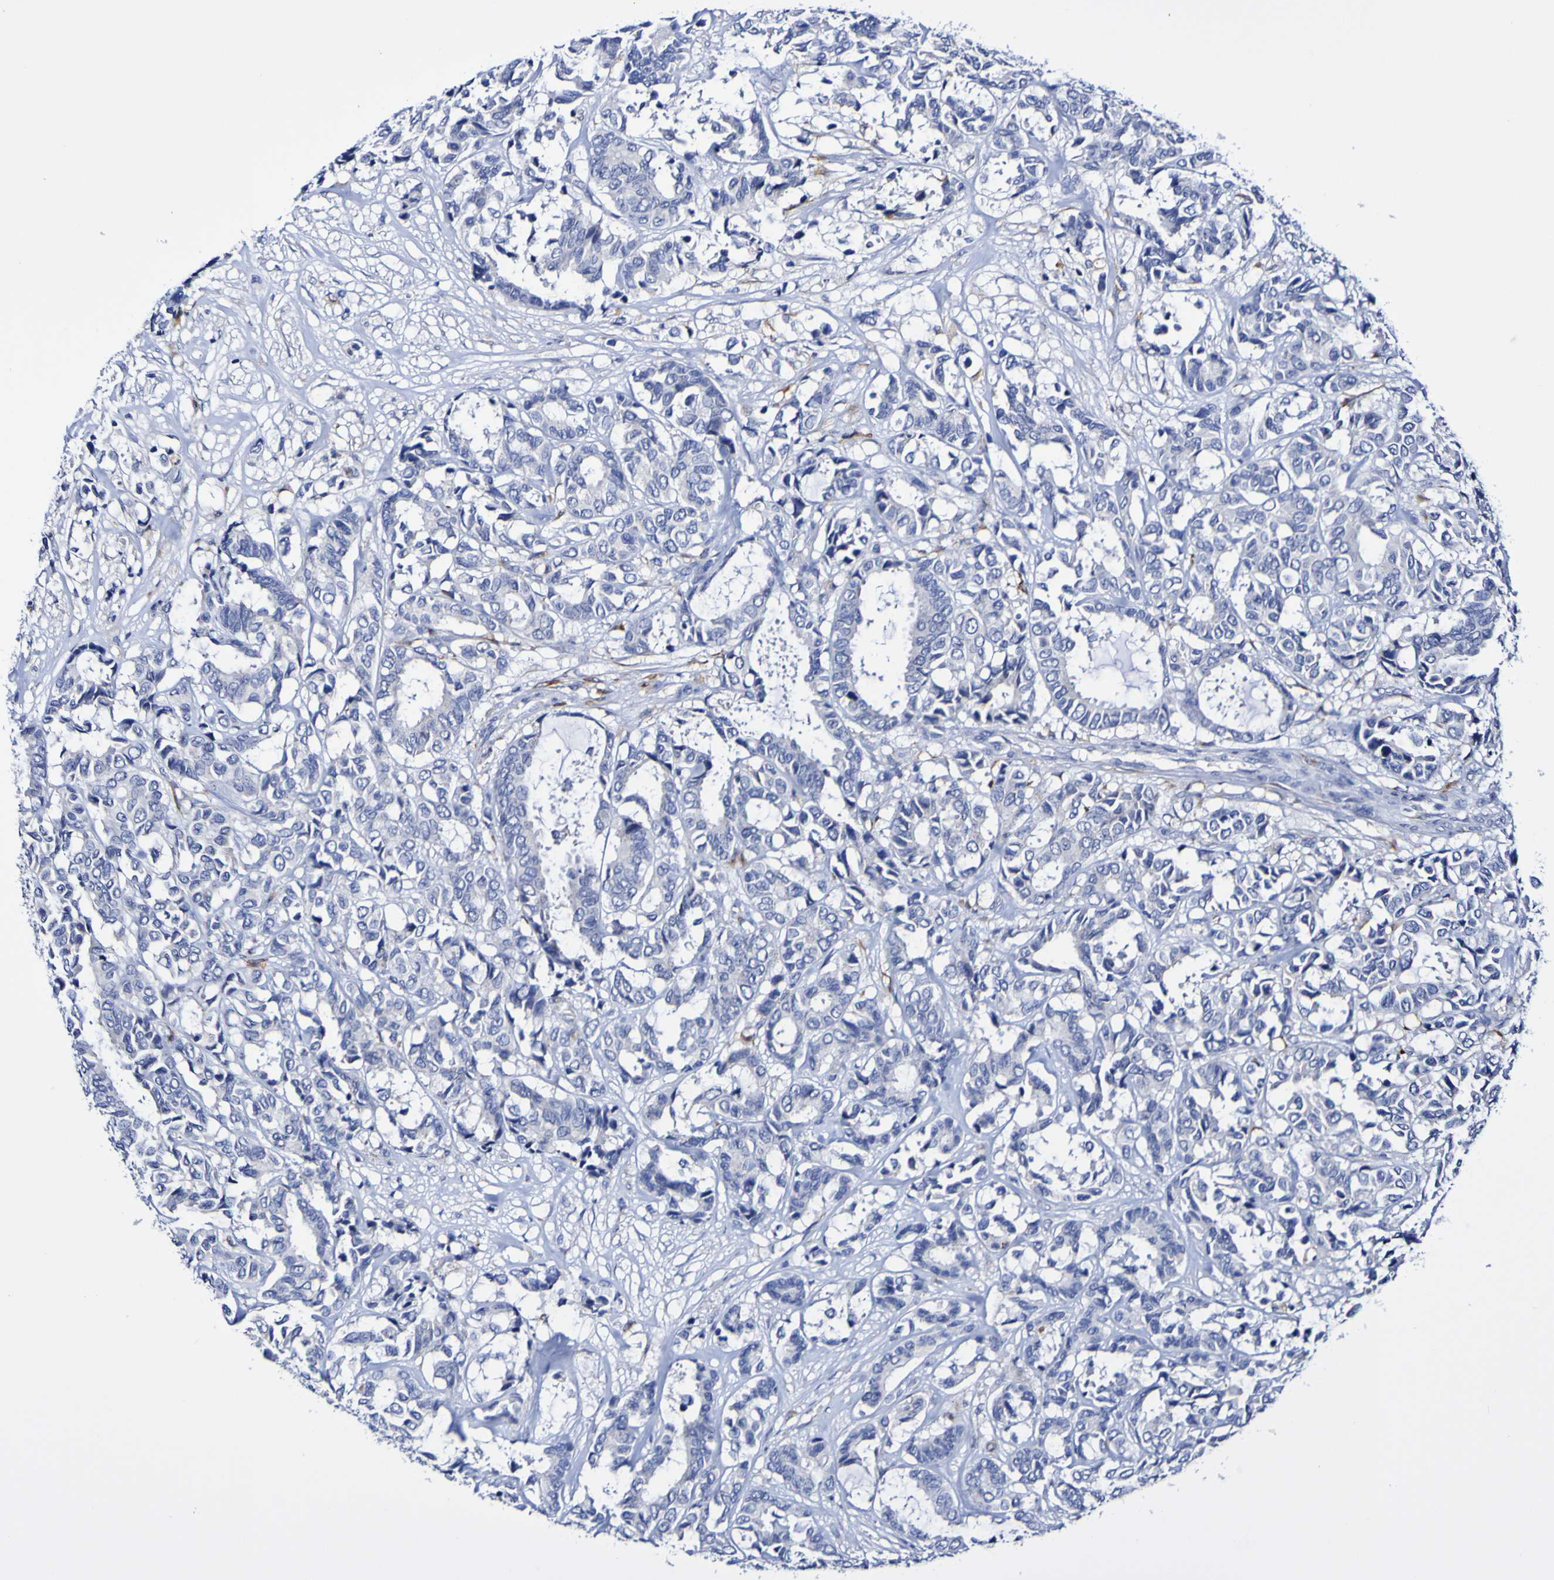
{"staining": {"intensity": "negative", "quantity": "none", "location": "none"}, "tissue": "breast cancer", "cell_type": "Tumor cells", "image_type": "cancer", "snomed": [{"axis": "morphology", "description": "Duct carcinoma"}, {"axis": "topography", "description": "Breast"}], "caption": "High power microscopy image of an immunohistochemistry (IHC) histopathology image of breast cancer (infiltrating ductal carcinoma), revealing no significant positivity in tumor cells.", "gene": "SEZ6", "patient": {"sex": "female", "age": 87}}